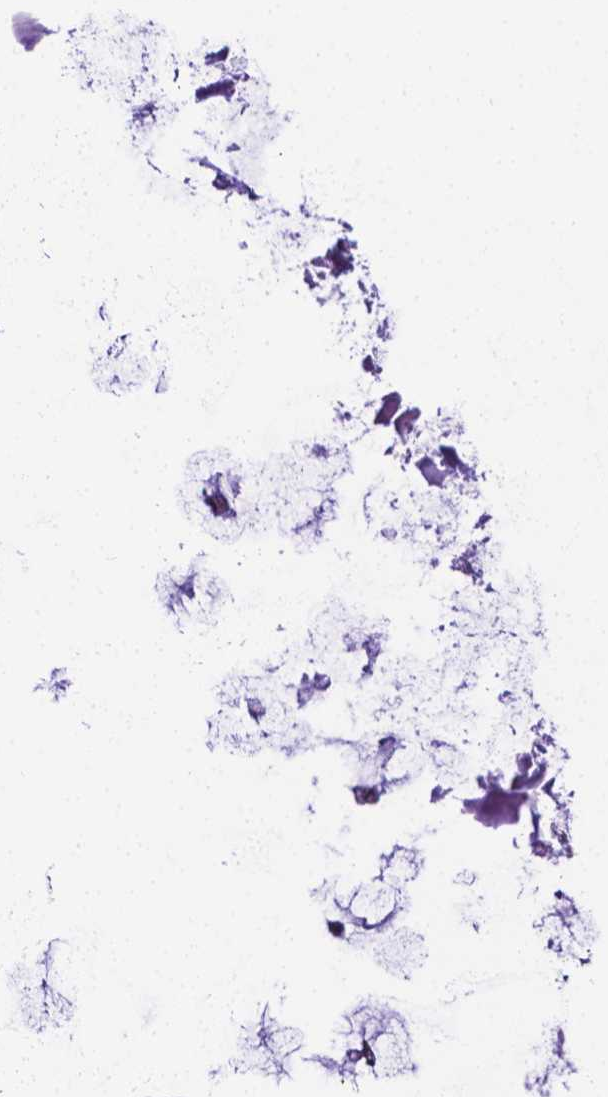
{"staining": {"intensity": "strong", "quantity": "25%-75%", "location": "cytoplasmic/membranous"}, "tissue": "adipose tissue", "cell_type": "Adipocytes", "image_type": "normal", "snomed": [{"axis": "morphology", "description": "Normal tissue, NOS"}, {"axis": "morphology", "description": "Squamous cell carcinoma, NOS"}, {"axis": "topography", "description": "Cartilage tissue"}, {"axis": "topography", "description": "Head-Neck"}], "caption": "Immunohistochemistry image of benign adipose tissue: human adipose tissue stained using immunohistochemistry (IHC) shows high levels of strong protein expression localized specifically in the cytoplasmic/membranous of adipocytes, appearing as a cytoplasmic/membranous brown color.", "gene": "RMDN3", "patient": {"sex": "male", "age": 57}}